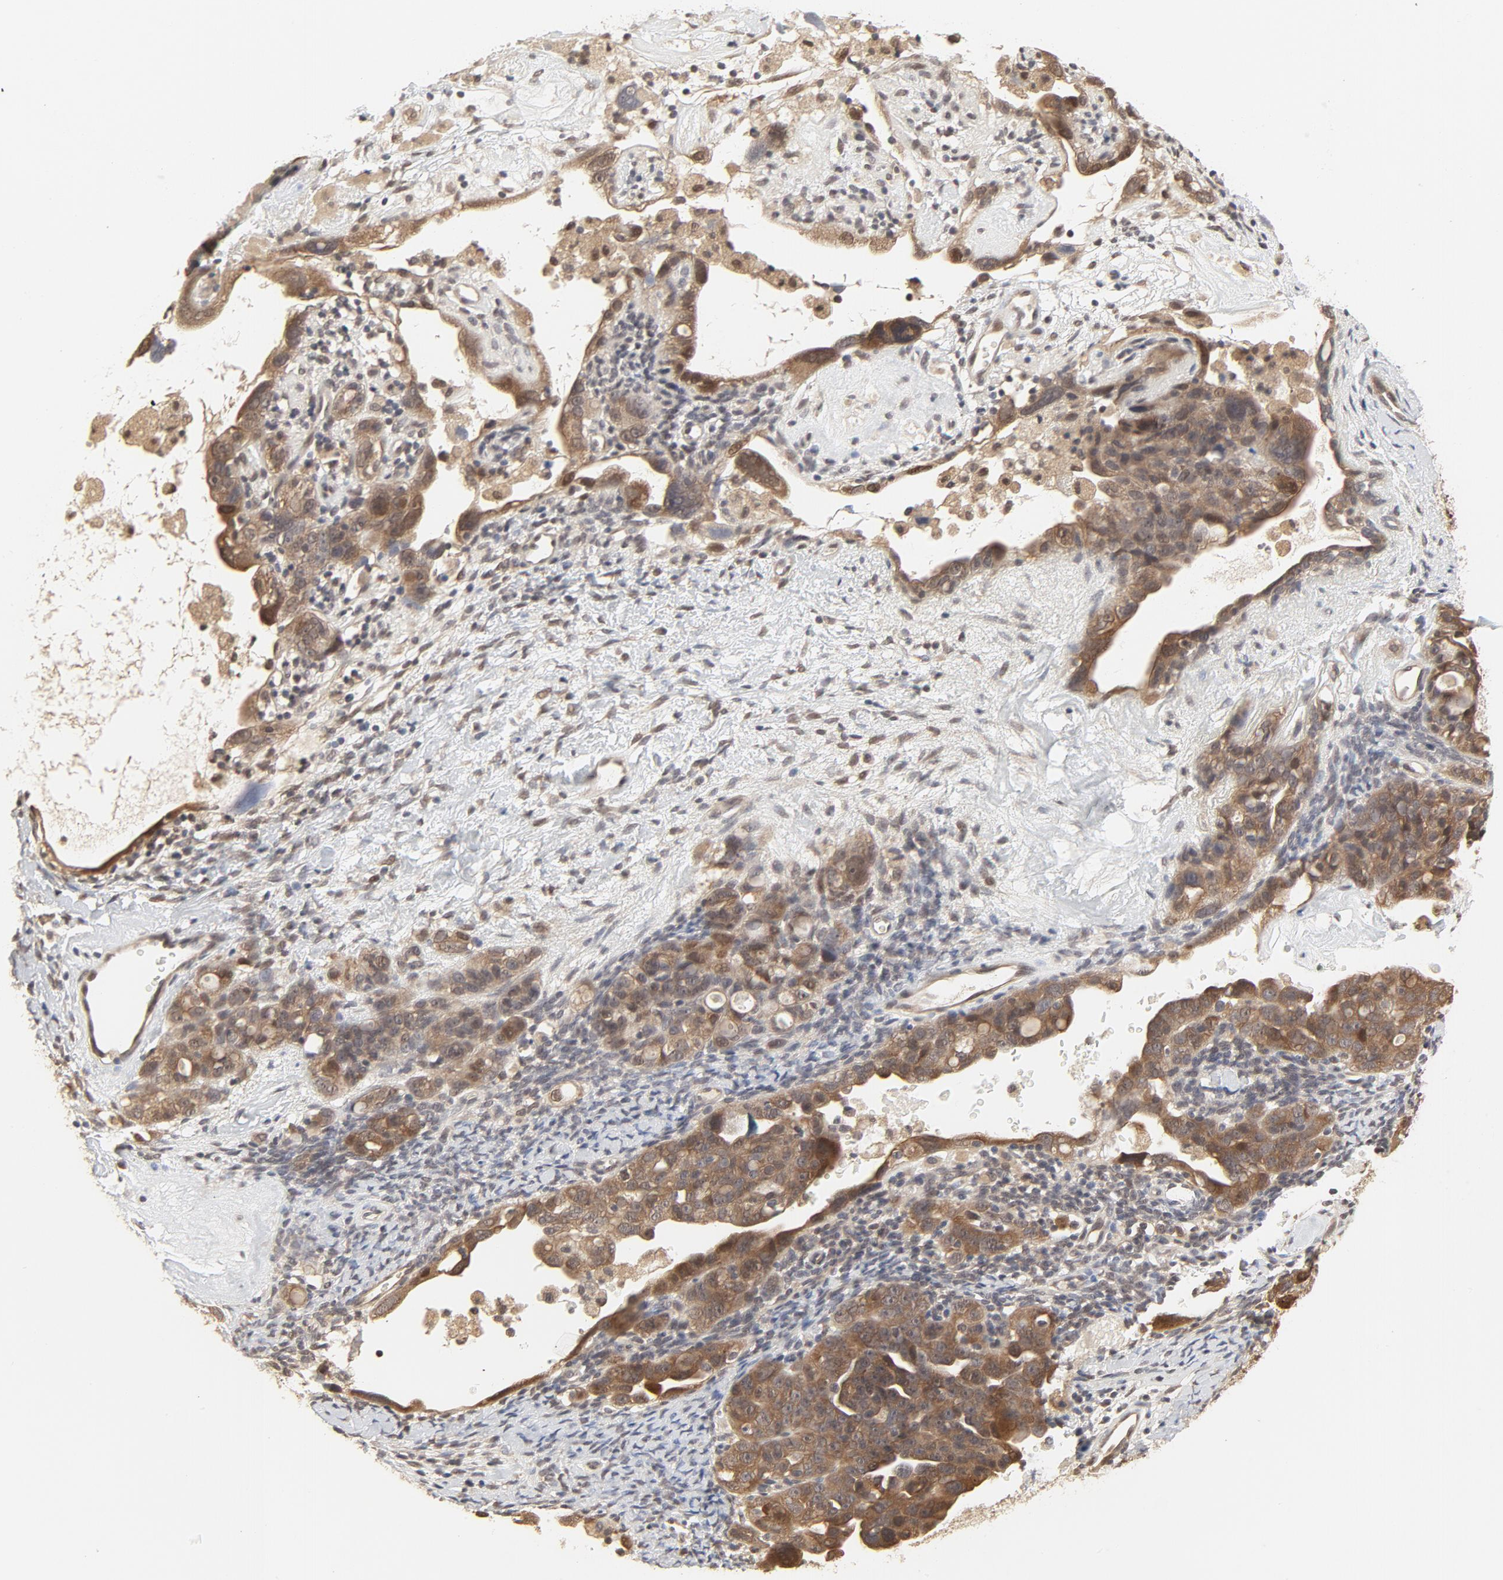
{"staining": {"intensity": "moderate", "quantity": ">75%", "location": "cytoplasmic/membranous,nuclear"}, "tissue": "ovarian cancer", "cell_type": "Tumor cells", "image_type": "cancer", "snomed": [{"axis": "morphology", "description": "Cystadenocarcinoma, serous, NOS"}, {"axis": "topography", "description": "Ovary"}], "caption": "Moderate cytoplasmic/membranous and nuclear staining for a protein is seen in about >75% of tumor cells of ovarian cancer using immunohistochemistry.", "gene": "NEDD8", "patient": {"sex": "female", "age": 66}}